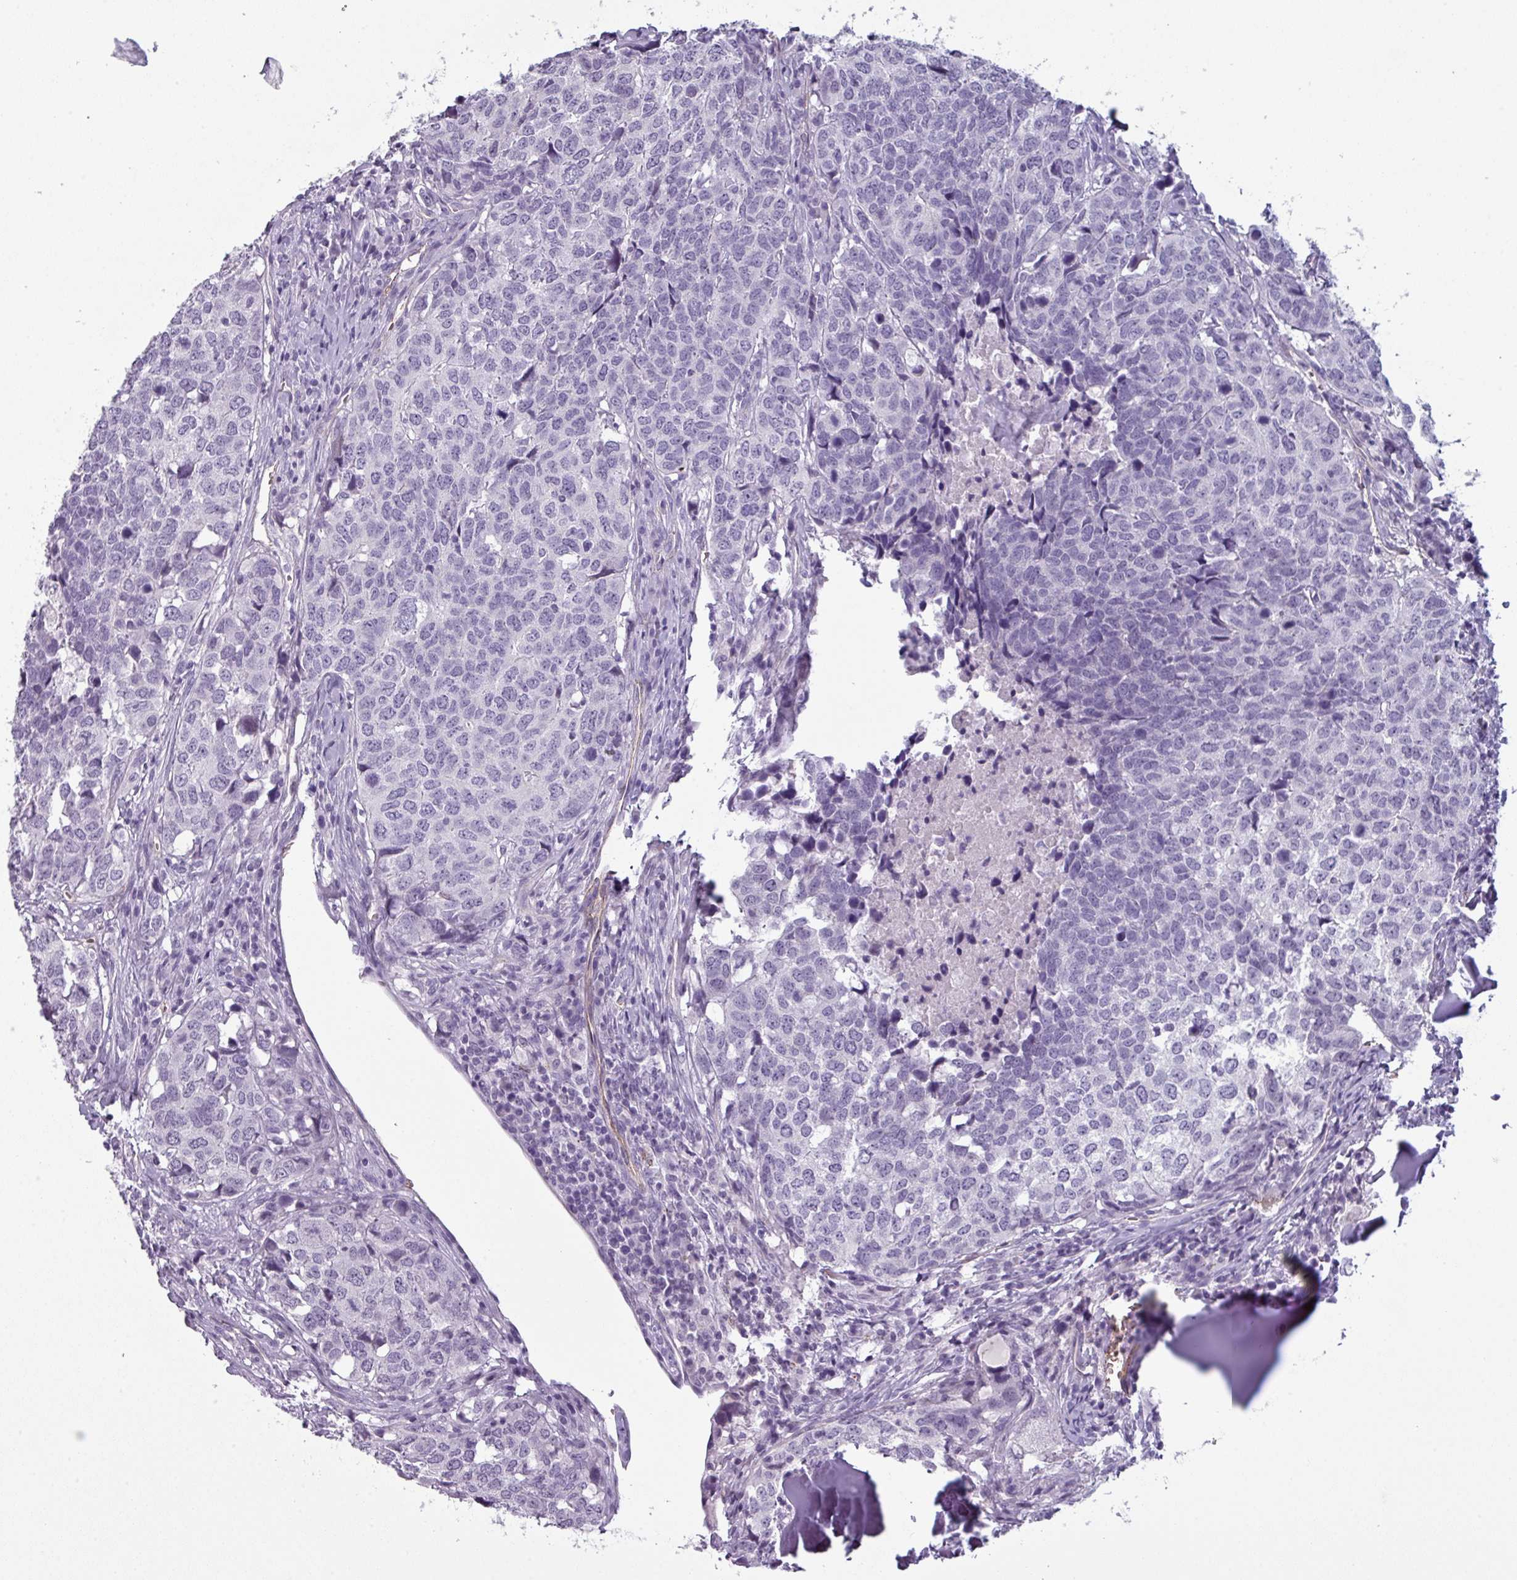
{"staining": {"intensity": "negative", "quantity": "none", "location": "none"}, "tissue": "head and neck cancer", "cell_type": "Tumor cells", "image_type": "cancer", "snomed": [{"axis": "morphology", "description": "Normal tissue, NOS"}, {"axis": "morphology", "description": "Squamous cell carcinoma, NOS"}, {"axis": "topography", "description": "Skeletal muscle"}, {"axis": "topography", "description": "Vascular tissue"}, {"axis": "topography", "description": "Peripheral nerve tissue"}, {"axis": "topography", "description": "Head-Neck"}], "caption": "The micrograph shows no significant positivity in tumor cells of squamous cell carcinoma (head and neck).", "gene": "AREL1", "patient": {"sex": "male", "age": 66}}